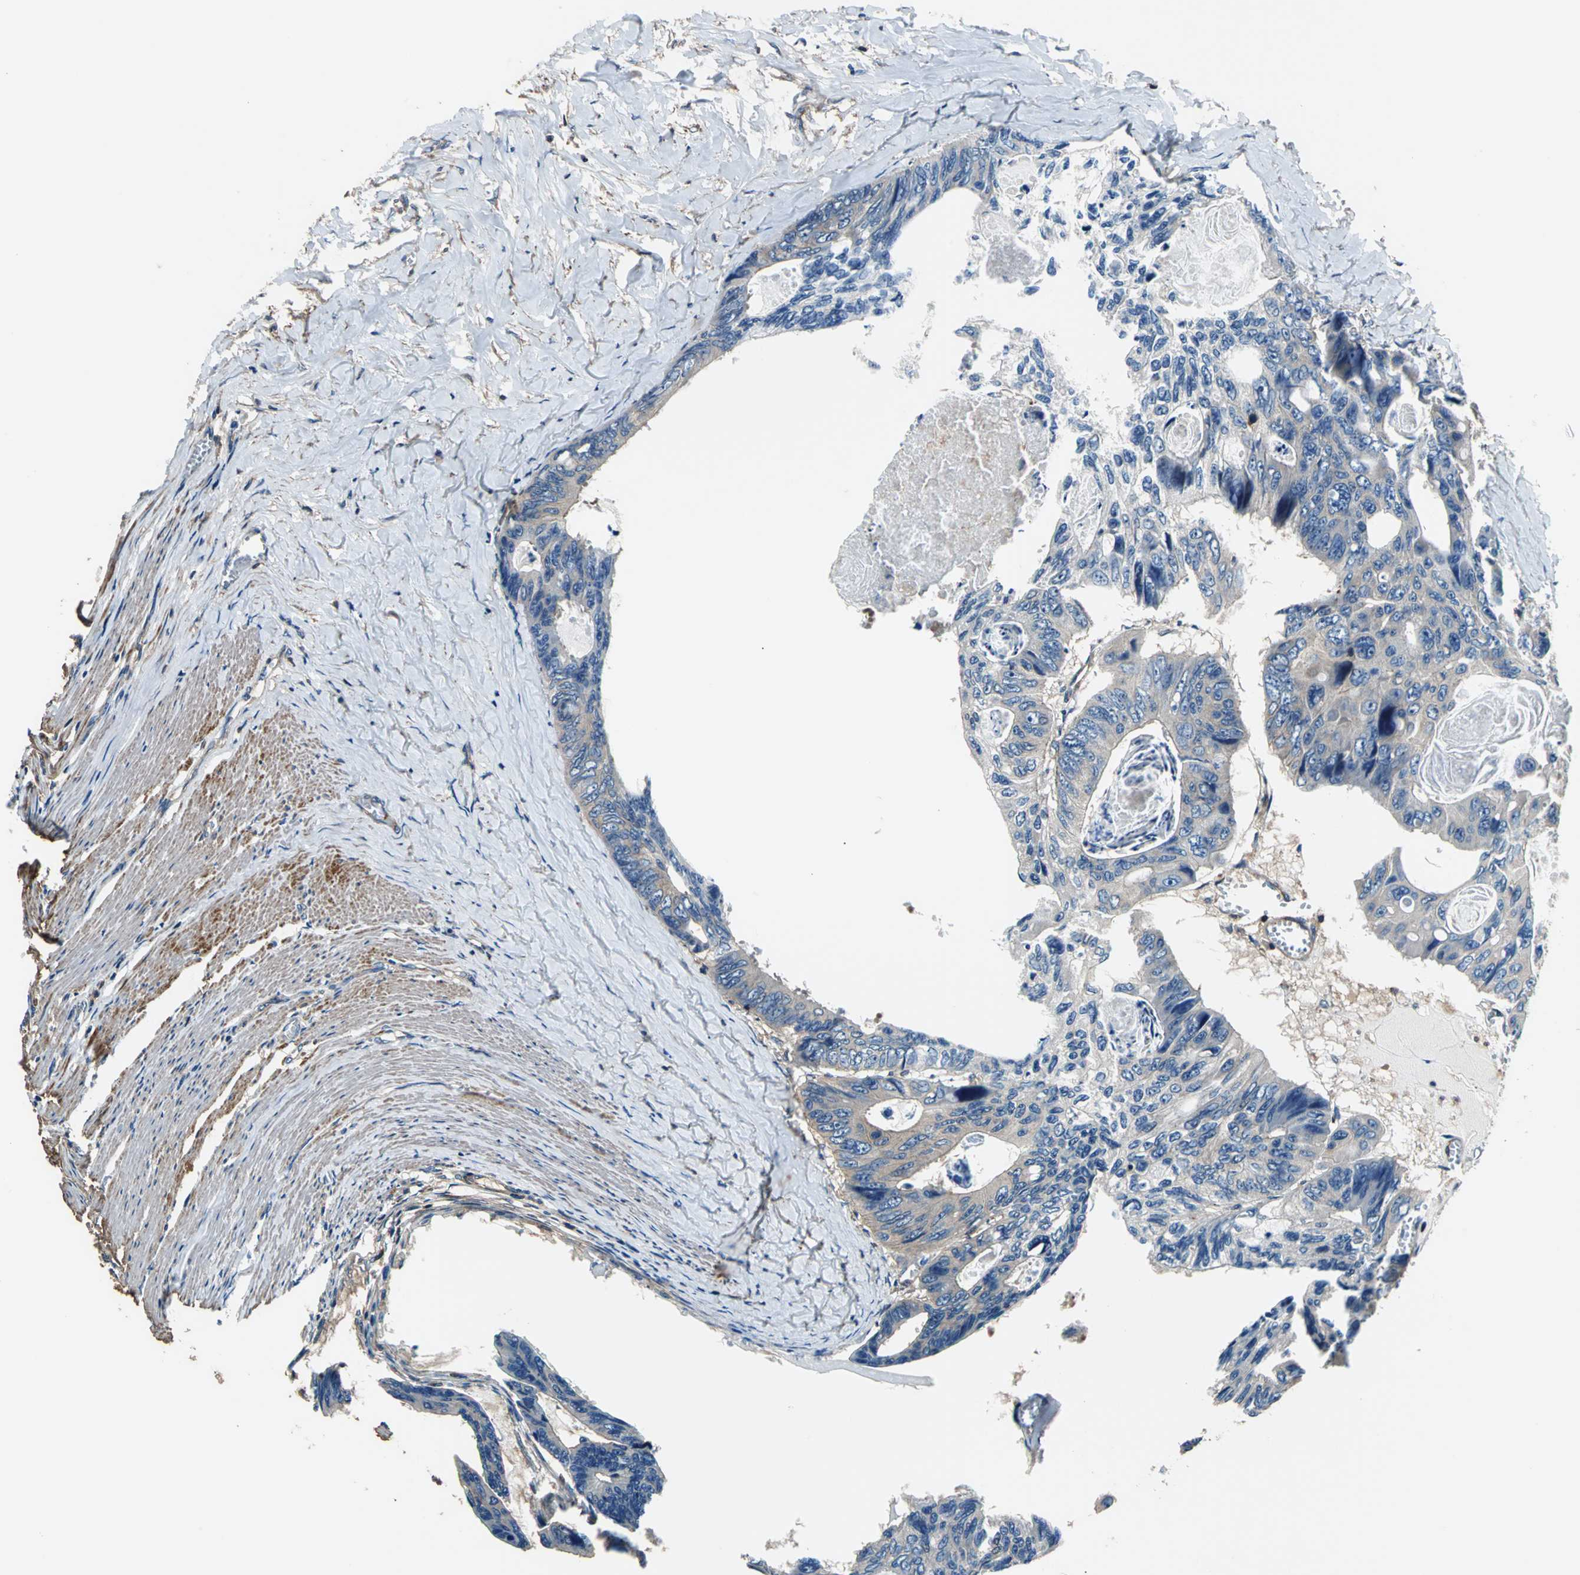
{"staining": {"intensity": "weak", "quantity": "25%-75%", "location": "cytoplasmic/membranous"}, "tissue": "colorectal cancer", "cell_type": "Tumor cells", "image_type": "cancer", "snomed": [{"axis": "morphology", "description": "Adenocarcinoma, NOS"}, {"axis": "topography", "description": "Colon"}], "caption": "This histopathology image reveals IHC staining of adenocarcinoma (colorectal), with low weak cytoplasmic/membranous expression in approximately 25%-75% of tumor cells.", "gene": "PARVA", "patient": {"sex": "female", "age": 55}}